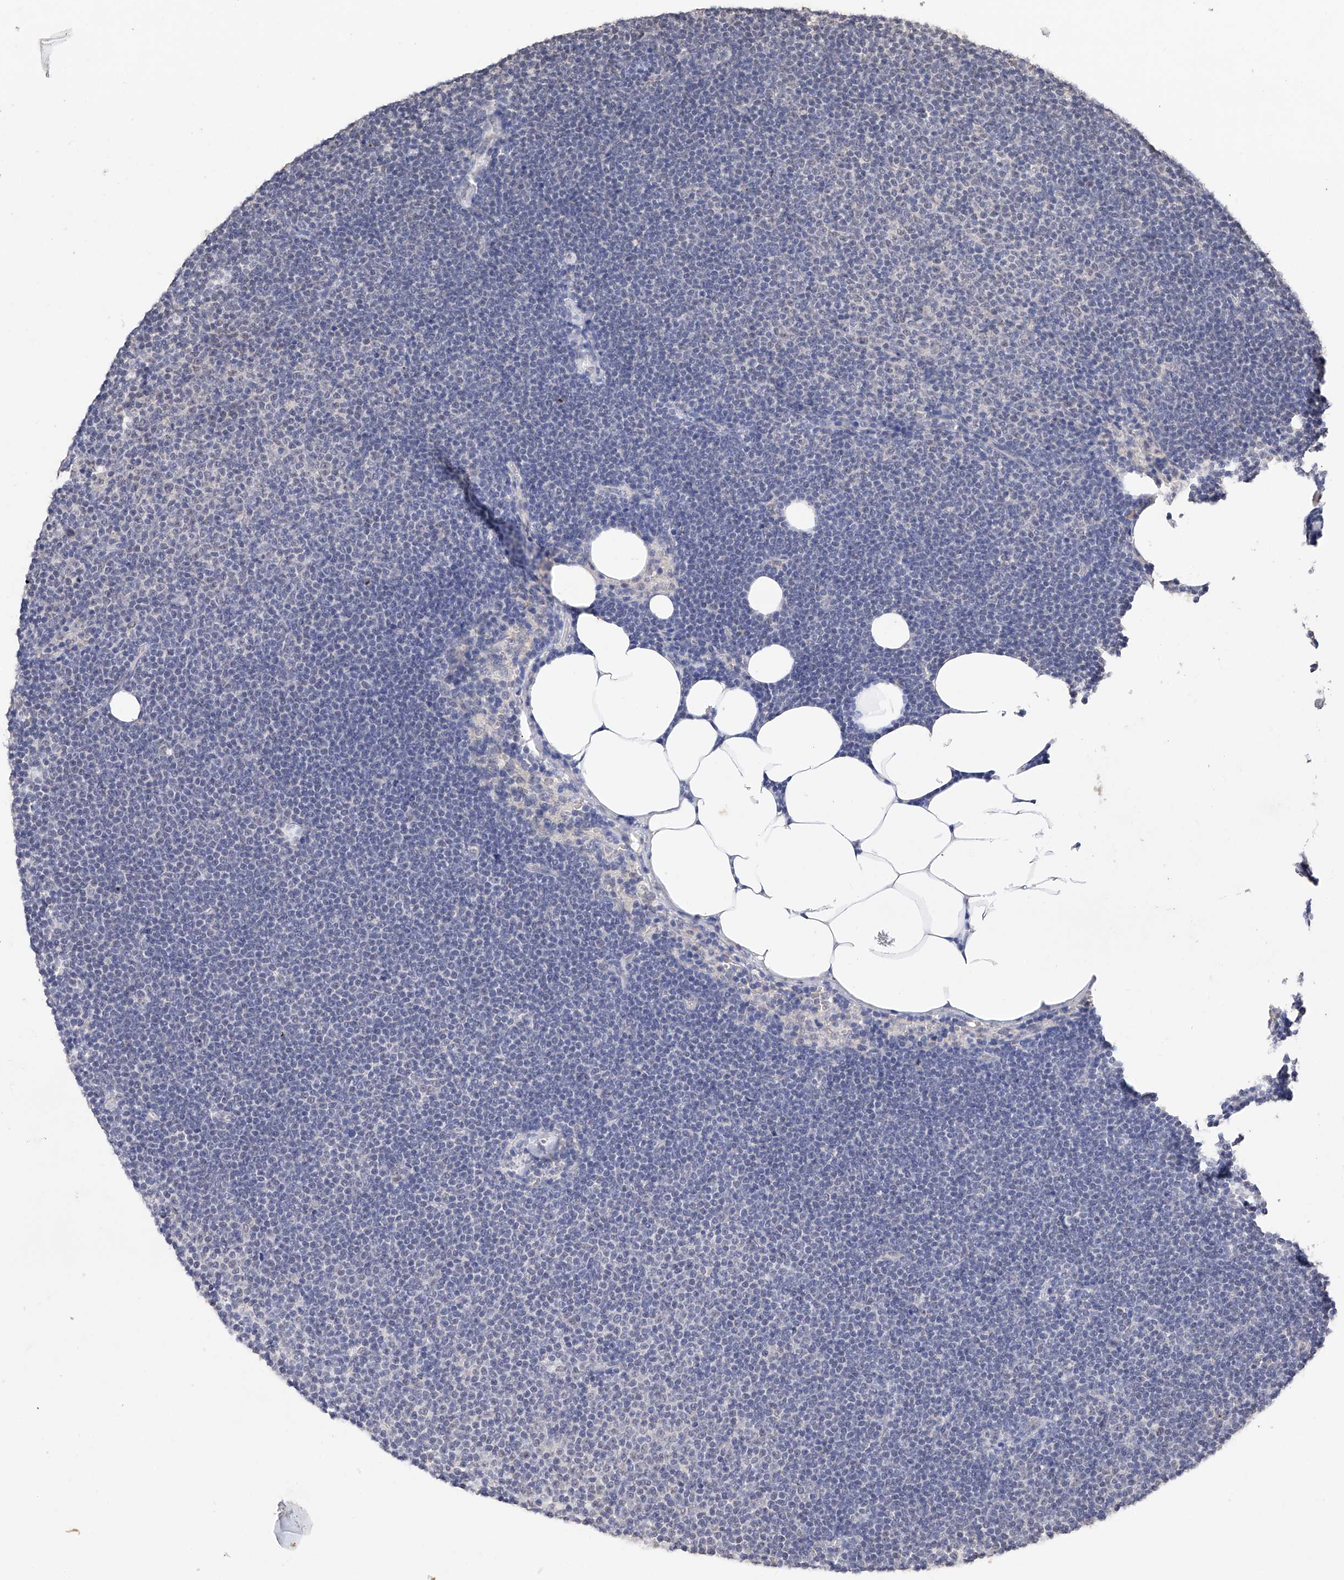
{"staining": {"intensity": "negative", "quantity": "none", "location": "none"}, "tissue": "lymphoma", "cell_type": "Tumor cells", "image_type": "cancer", "snomed": [{"axis": "morphology", "description": "Malignant lymphoma, non-Hodgkin's type, Low grade"}, {"axis": "topography", "description": "Lymph node"}], "caption": "Protein analysis of lymphoma displays no significant staining in tumor cells. (Immunohistochemistry (ihc), brightfield microscopy, high magnification).", "gene": "DMAP1", "patient": {"sex": "female", "age": 53}}